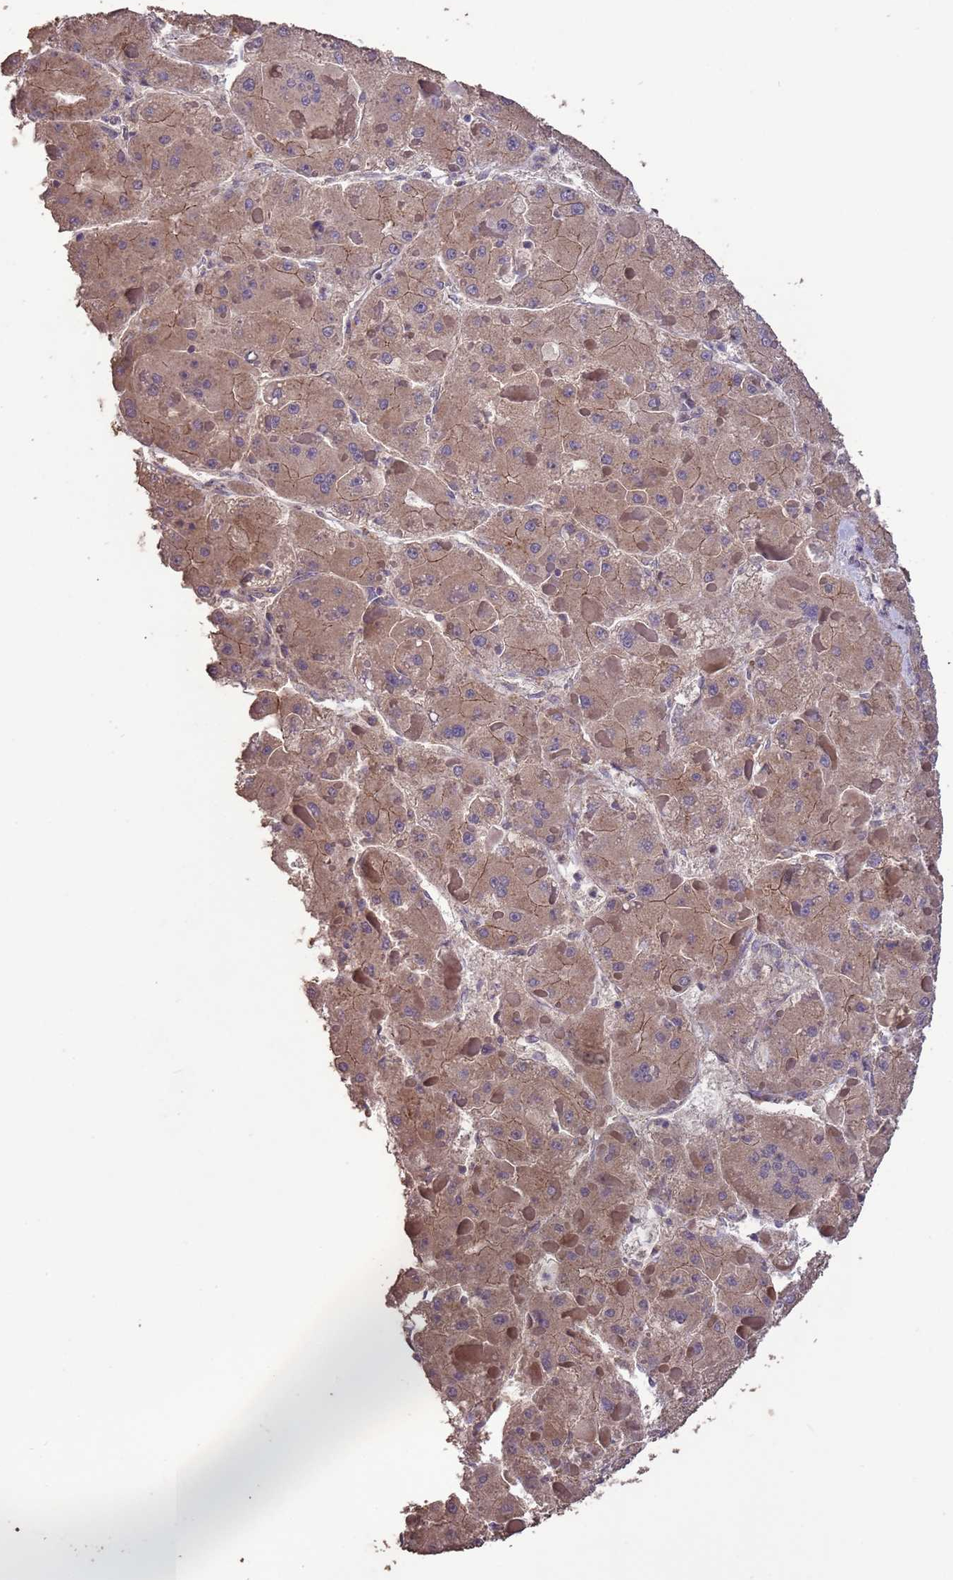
{"staining": {"intensity": "moderate", "quantity": ">75%", "location": "cytoplasmic/membranous"}, "tissue": "liver cancer", "cell_type": "Tumor cells", "image_type": "cancer", "snomed": [{"axis": "morphology", "description": "Carcinoma, Hepatocellular, NOS"}, {"axis": "topography", "description": "Liver"}], "caption": "Immunohistochemistry of liver cancer displays medium levels of moderate cytoplasmic/membranous expression in approximately >75% of tumor cells.", "gene": "SLC9B2", "patient": {"sex": "female", "age": 73}}